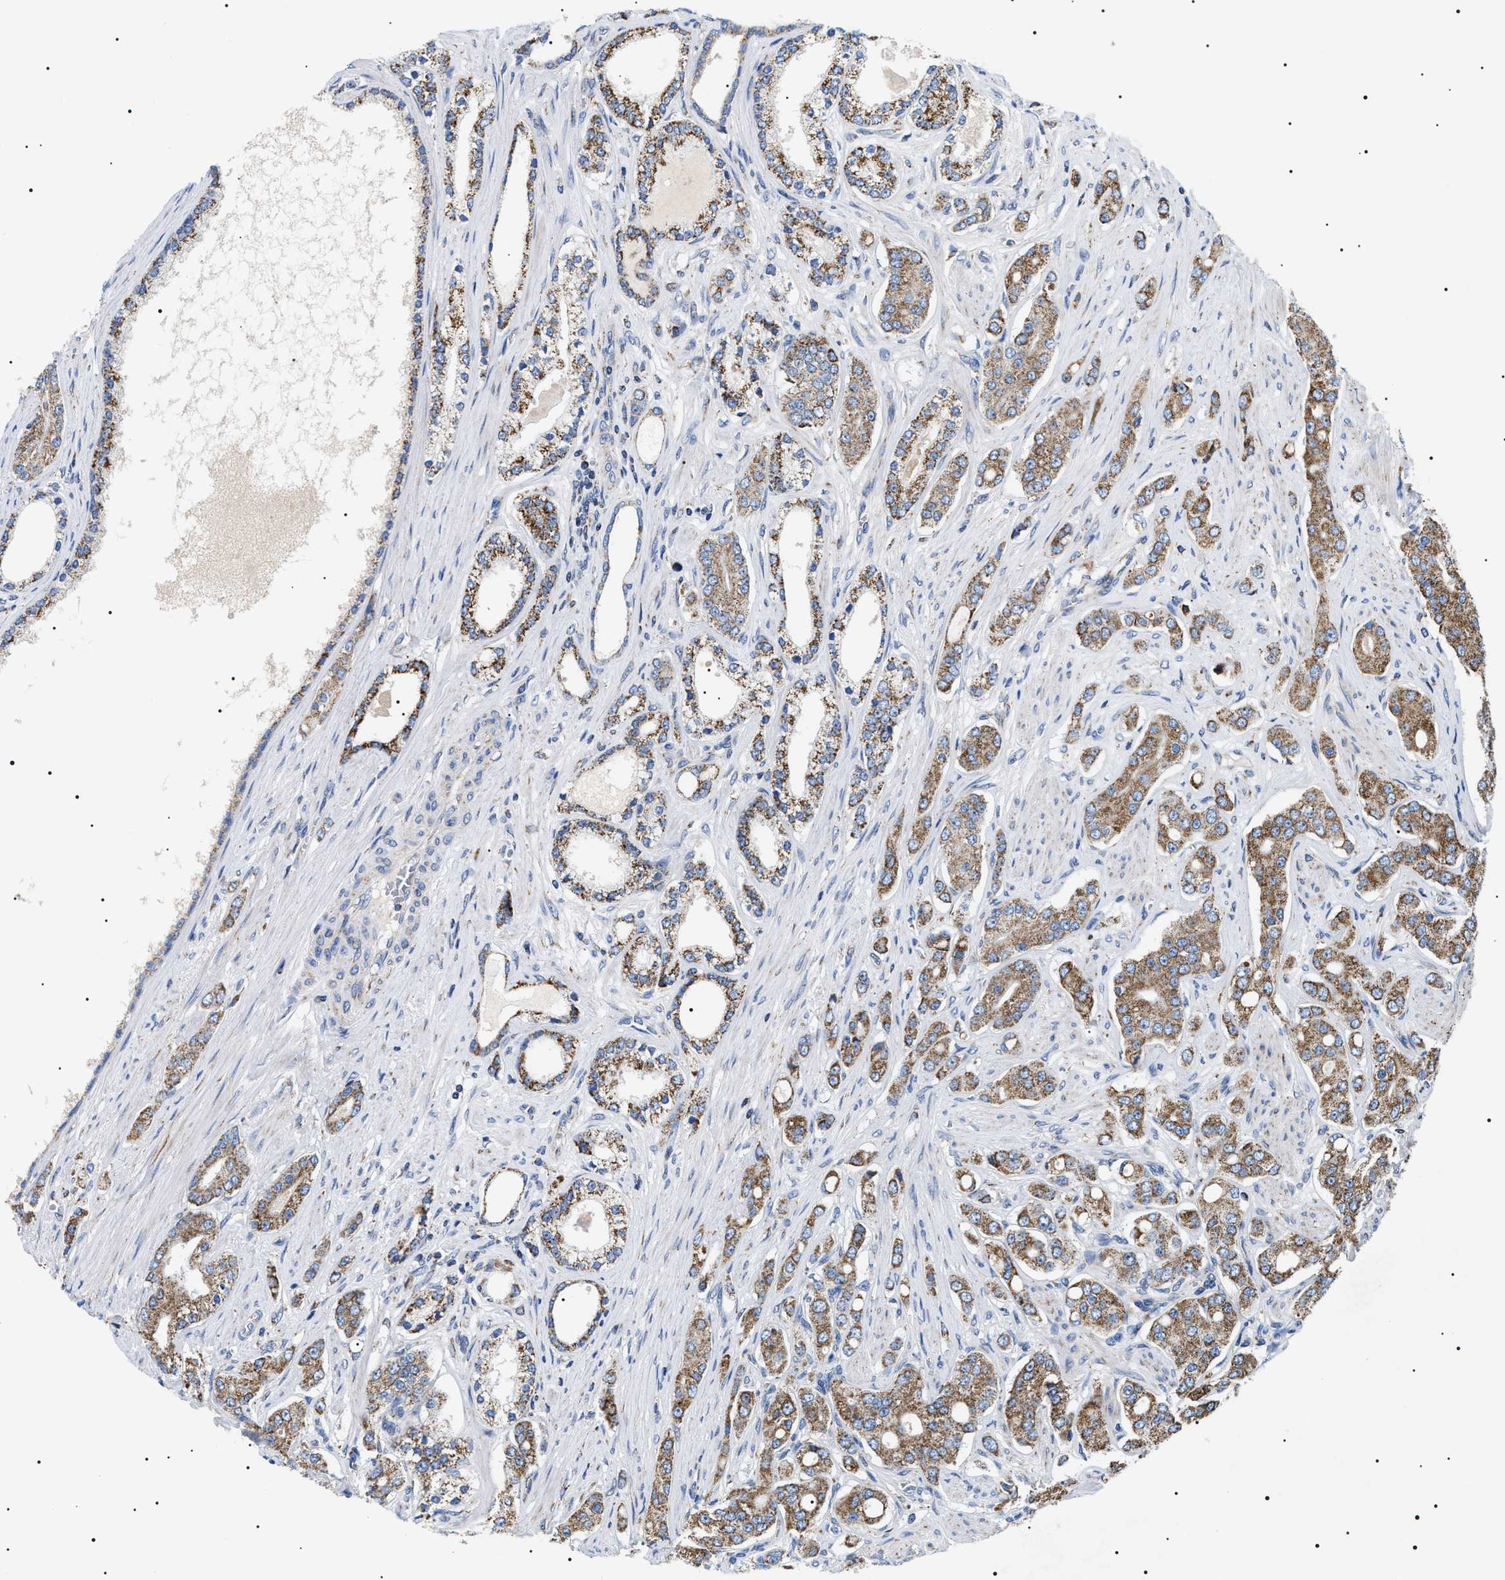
{"staining": {"intensity": "moderate", "quantity": ">75%", "location": "cytoplasmic/membranous"}, "tissue": "prostate cancer", "cell_type": "Tumor cells", "image_type": "cancer", "snomed": [{"axis": "morphology", "description": "Adenocarcinoma, High grade"}, {"axis": "topography", "description": "Prostate"}], "caption": "Tumor cells reveal medium levels of moderate cytoplasmic/membranous staining in approximately >75% of cells in adenocarcinoma (high-grade) (prostate). (DAB IHC with brightfield microscopy, high magnification).", "gene": "OXSM", "patient": {"sex": "male", "age": 71}}